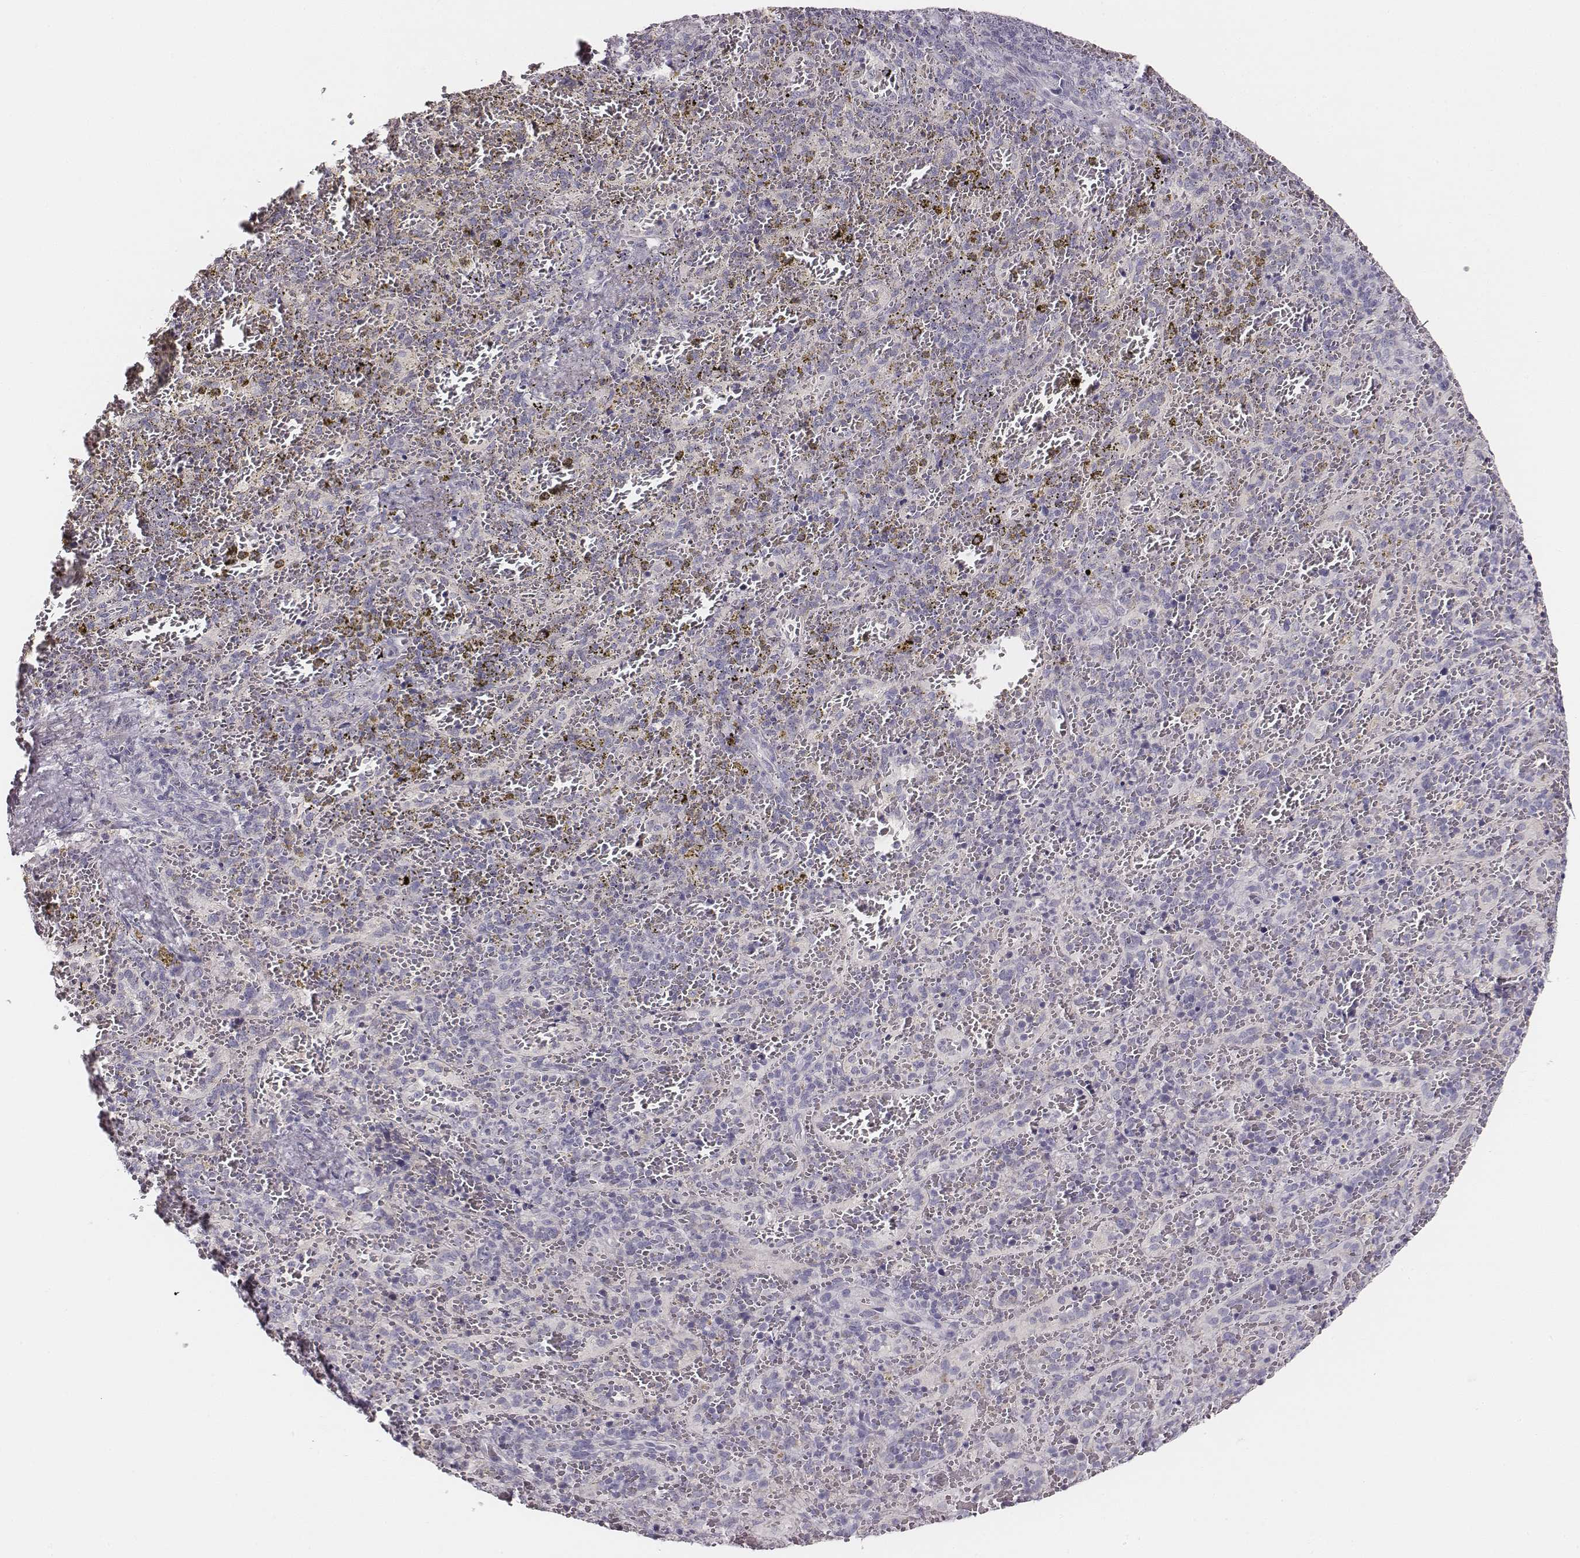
{"staining": {"intensity": "negative", "quantity": "none", "location": "none"}, "tissue": "spleen", "cell_type": "Cells in red pulp", "image_type": "normal", "snomed": [{"axis": "morphology", "description": "Normal tissue, NOS"}, {"axis": "topography", "description": "Spleen"}], "caption": "Immunohistochemistry image of unremarkable spleen stained for a protein (brown), which exhibits no staining in cells in red pulp. The staining was performed using DAB to visualize the protein expression in brown, while the nuclei were stained in blue with hematoxylin (Magnification: 20x).", "gene": "UBL4B", "patient": {"sex": "female", "age": 50}}